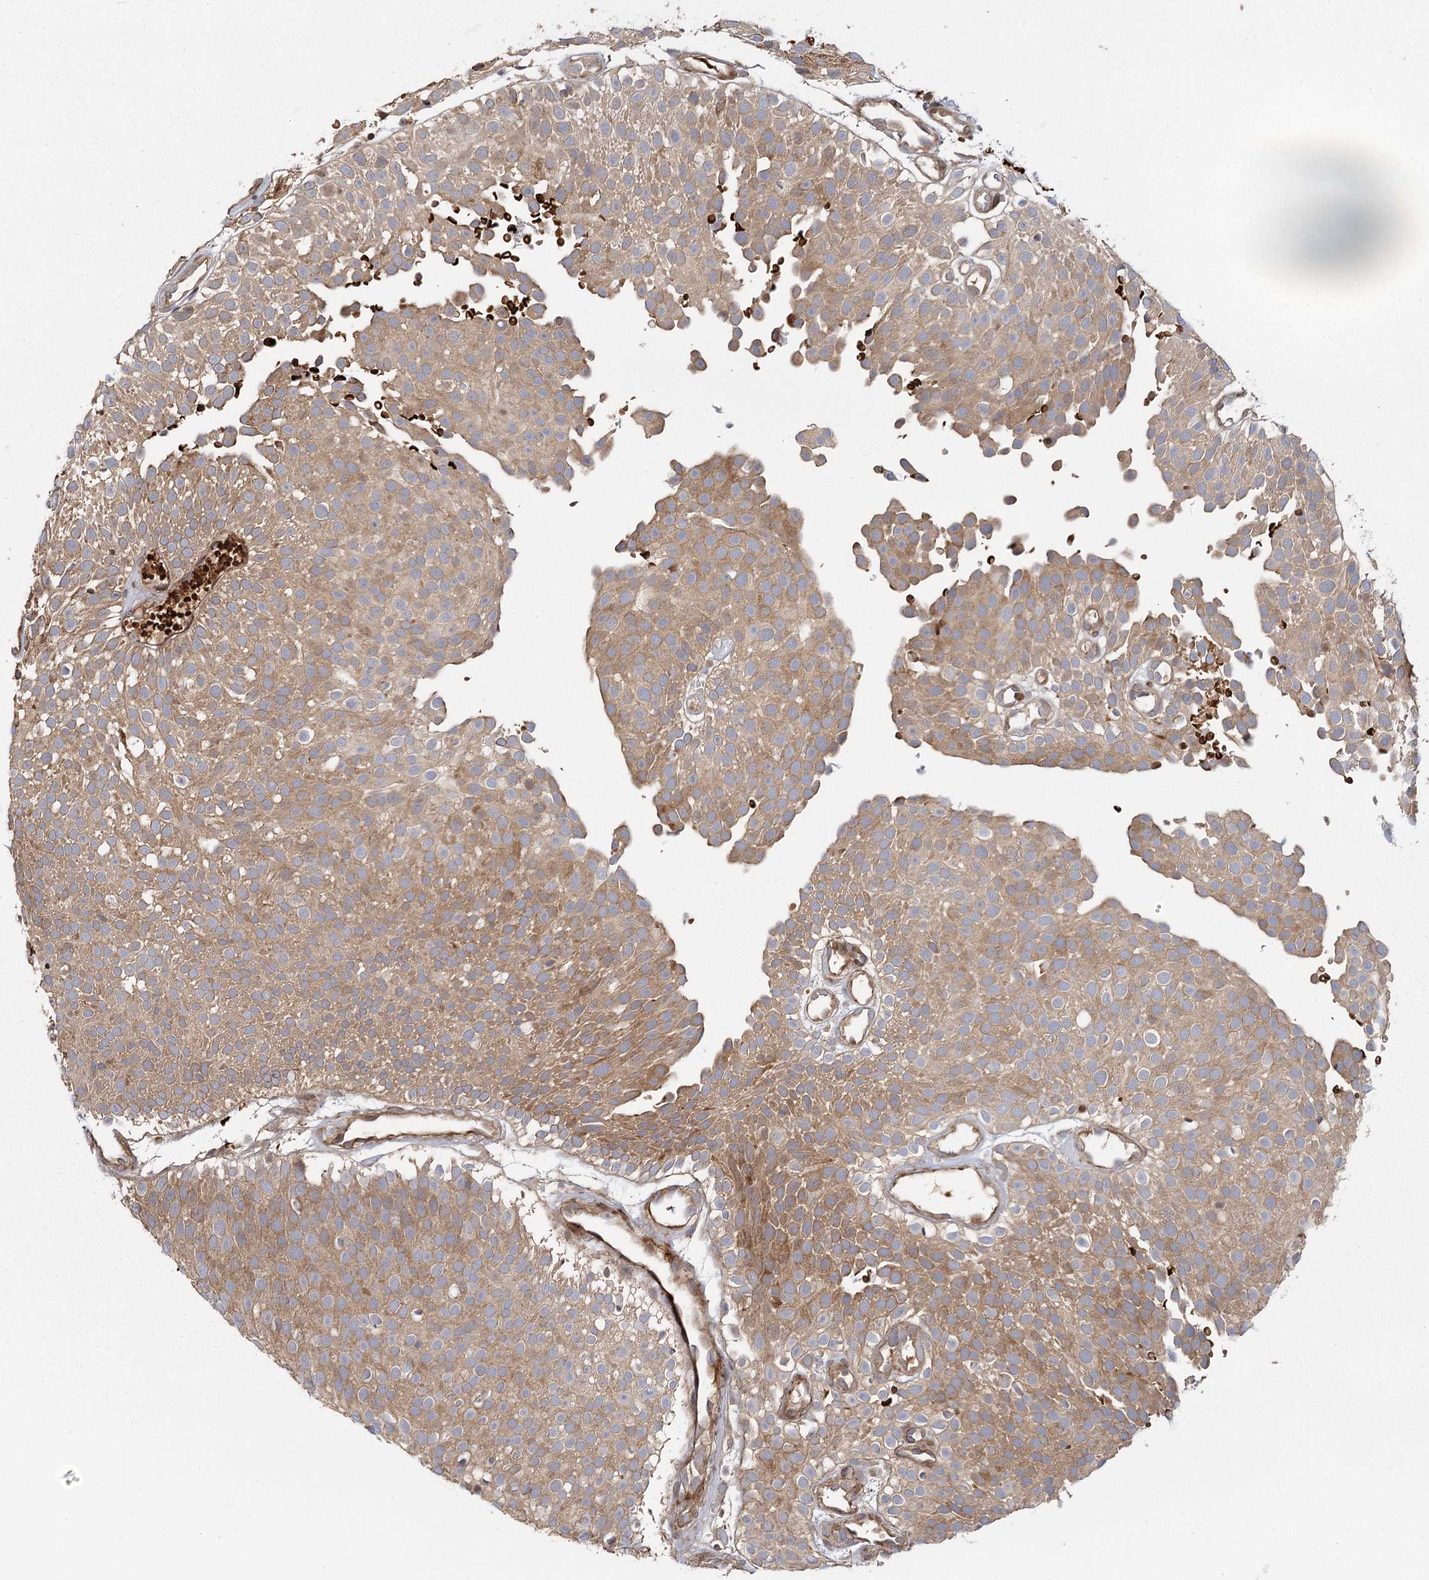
{"staining": {"intensity": "moderate", "quantity": ">75%", "location": "cytoplasmic/membranous"}, "tissue": "urothelial cancer", "cell_type": "Tumor cells", "image_type": "cancer", "snomed": [{"axis": "morphology", "description": "Urothelial carcinoma, Low grade"}, {"axis": "topography", "description": "Urinary bladder"}], "caption": "Moderate cytoplasmic/membranous expression is seen in about >75% of tumor cells in urothelial carcinoma (low-grade).", "gene": "RAPGEF6", "patient": {"sex": "male", "age": 78}}